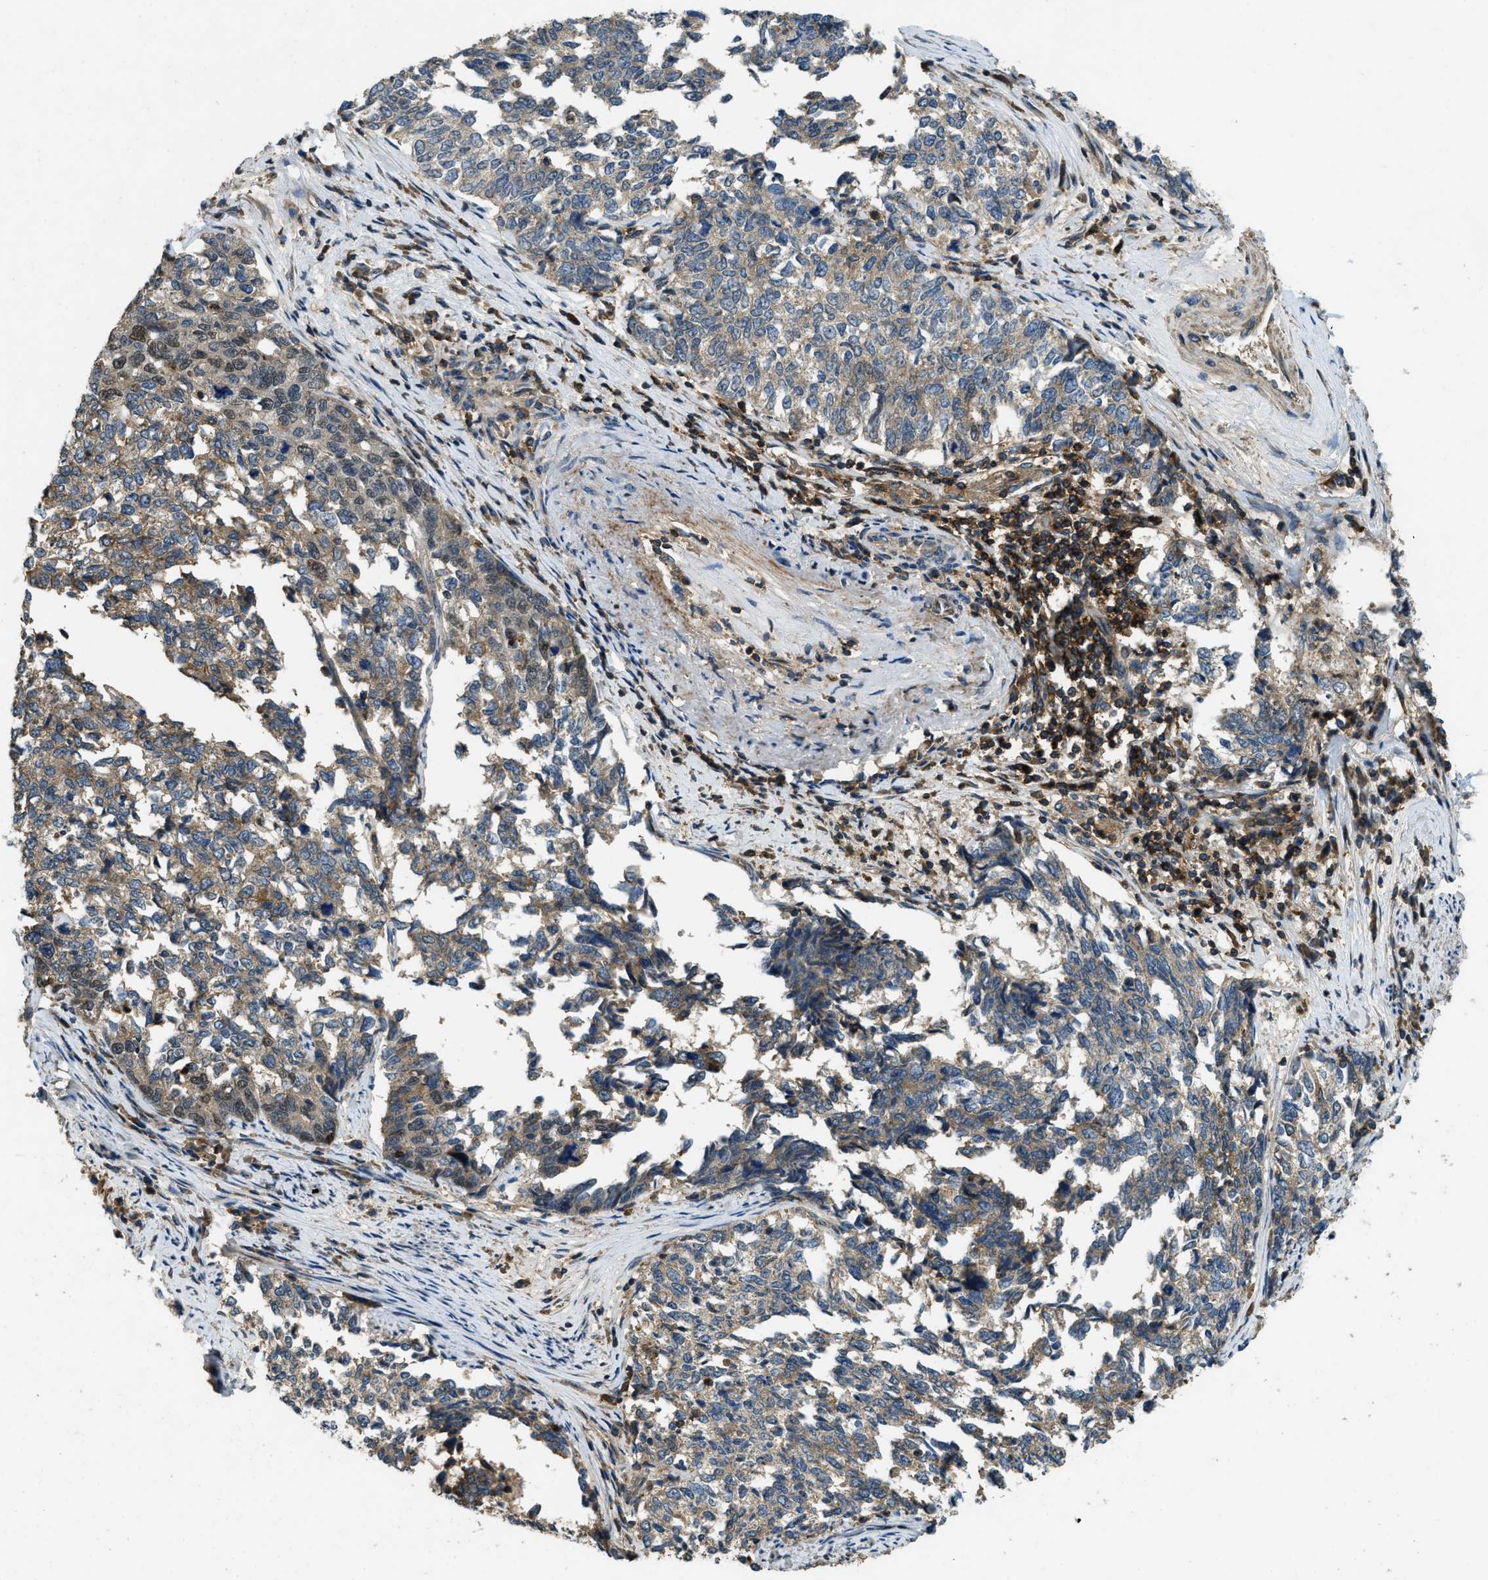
{"staining": {"intensity": "weak", "quantity": ">75%", "location": "cytoplasmic/membranous"}, "tissue": "cervical cancer", "cell_type": "Tumor cells", "image_type": "cancer", "snomed": [{"axis": "morphology", "description": "Squamous cell carcinoma, NOS"}, {"axis": "topography", "description": "Cervix"}], "caption": "Protein staining of cervical cancer (squamous cell carcinoma) tissue exhibits weak cytoplasmic/membranous staining in approximately >75% of tumor cells.", "gene": "ATP8B1", "patient": {"sex": "female", "age": 63}}